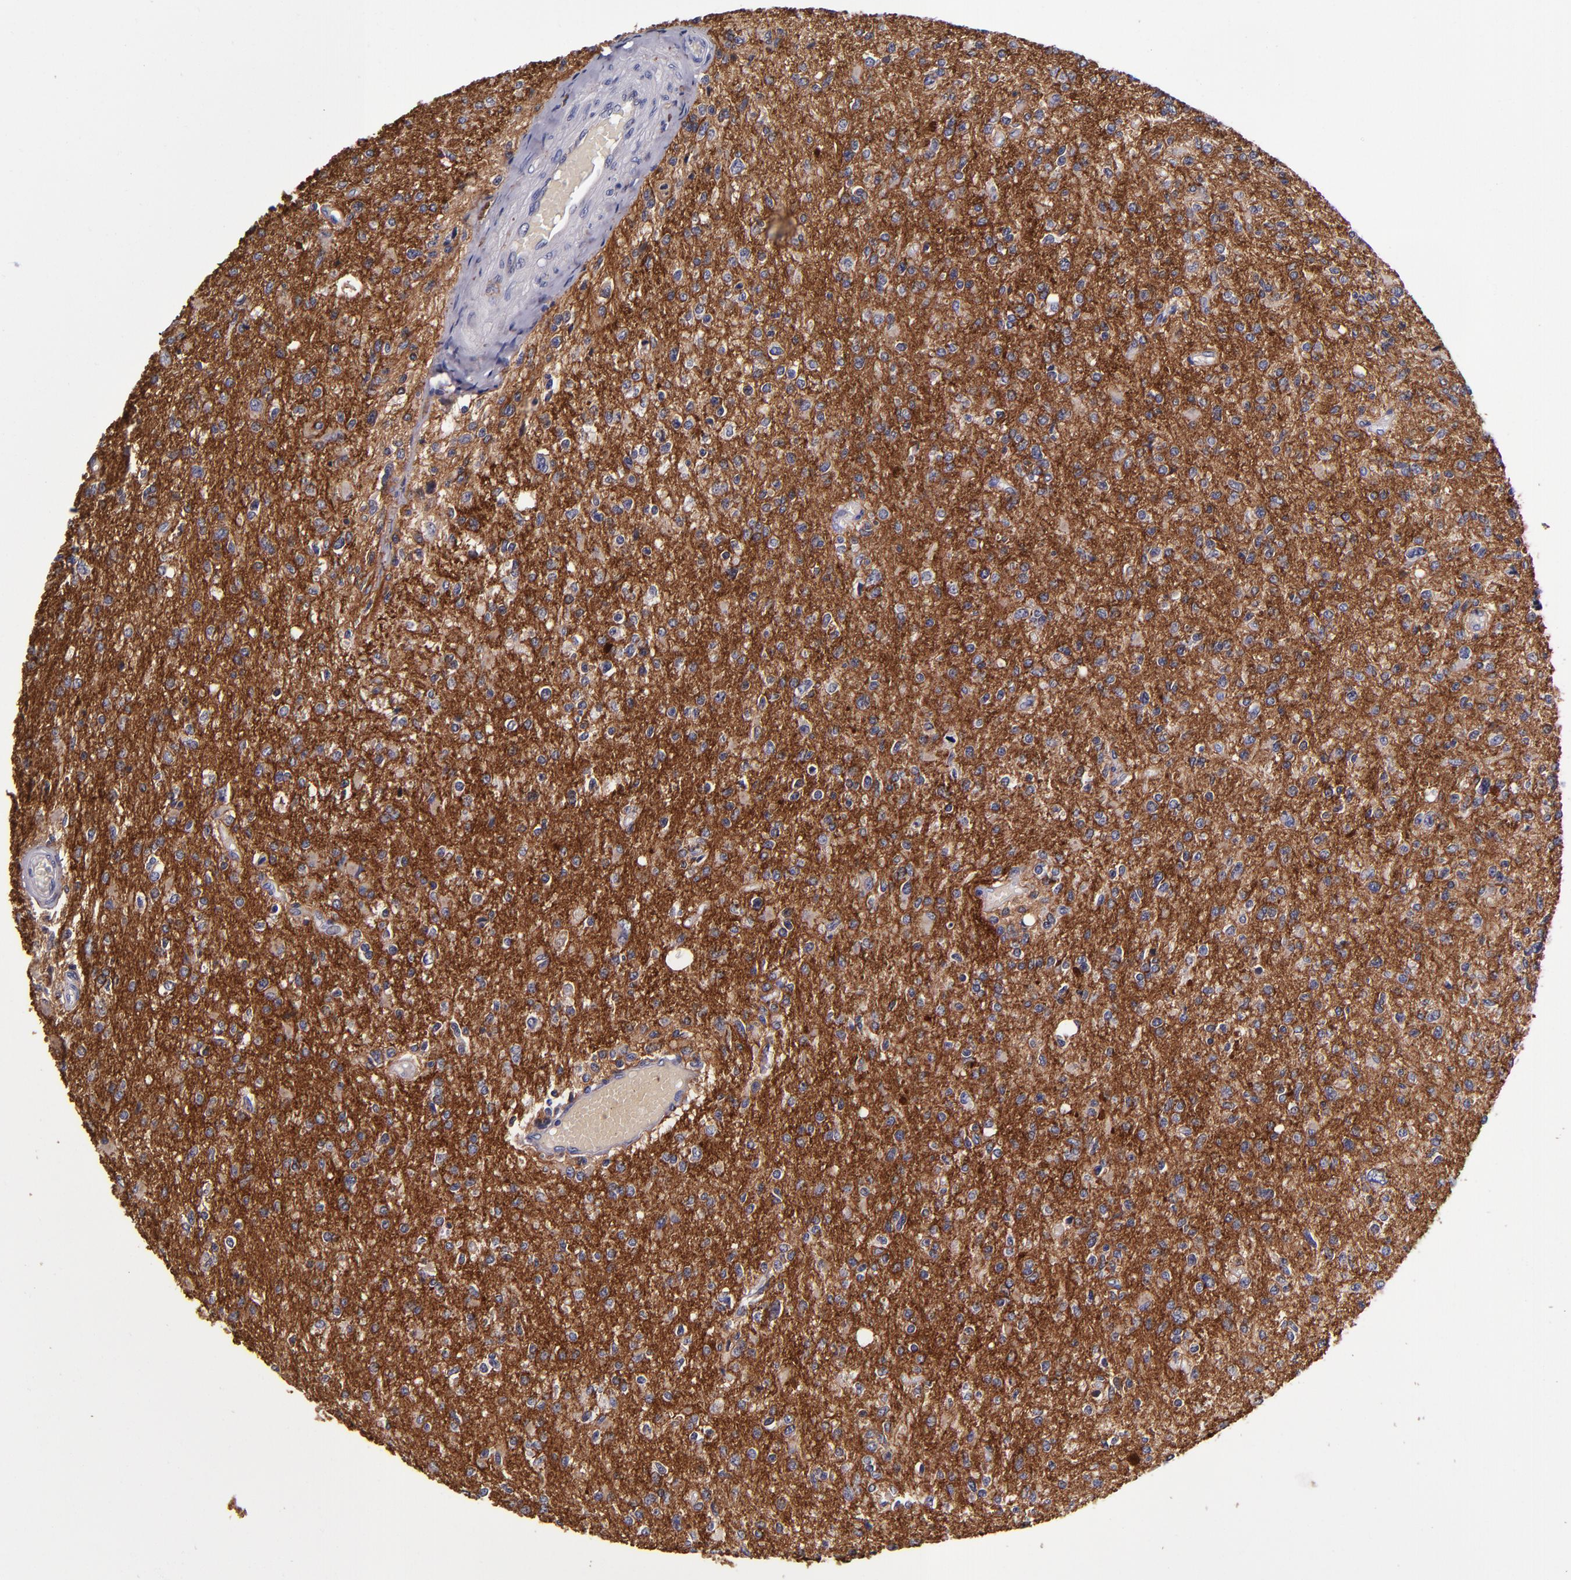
{"staining": {"intensity": "negative", "quantity": "none", "location": "none"}, "tissue": "glioma", "cell_type": "Tumor cells", "image_type": "cancer", "snomed": [{"axis": "morphology", "description": "Glioma, malignant, High grade"}, {"axis": "topography", "description": "Cerebral cortex"}], "caption": "This is an IHC photomicrograph of human glioma. There is no expression in tumor cells.", "gene": "SIRPA", "patient": {"sex": "male", "age": 76}}